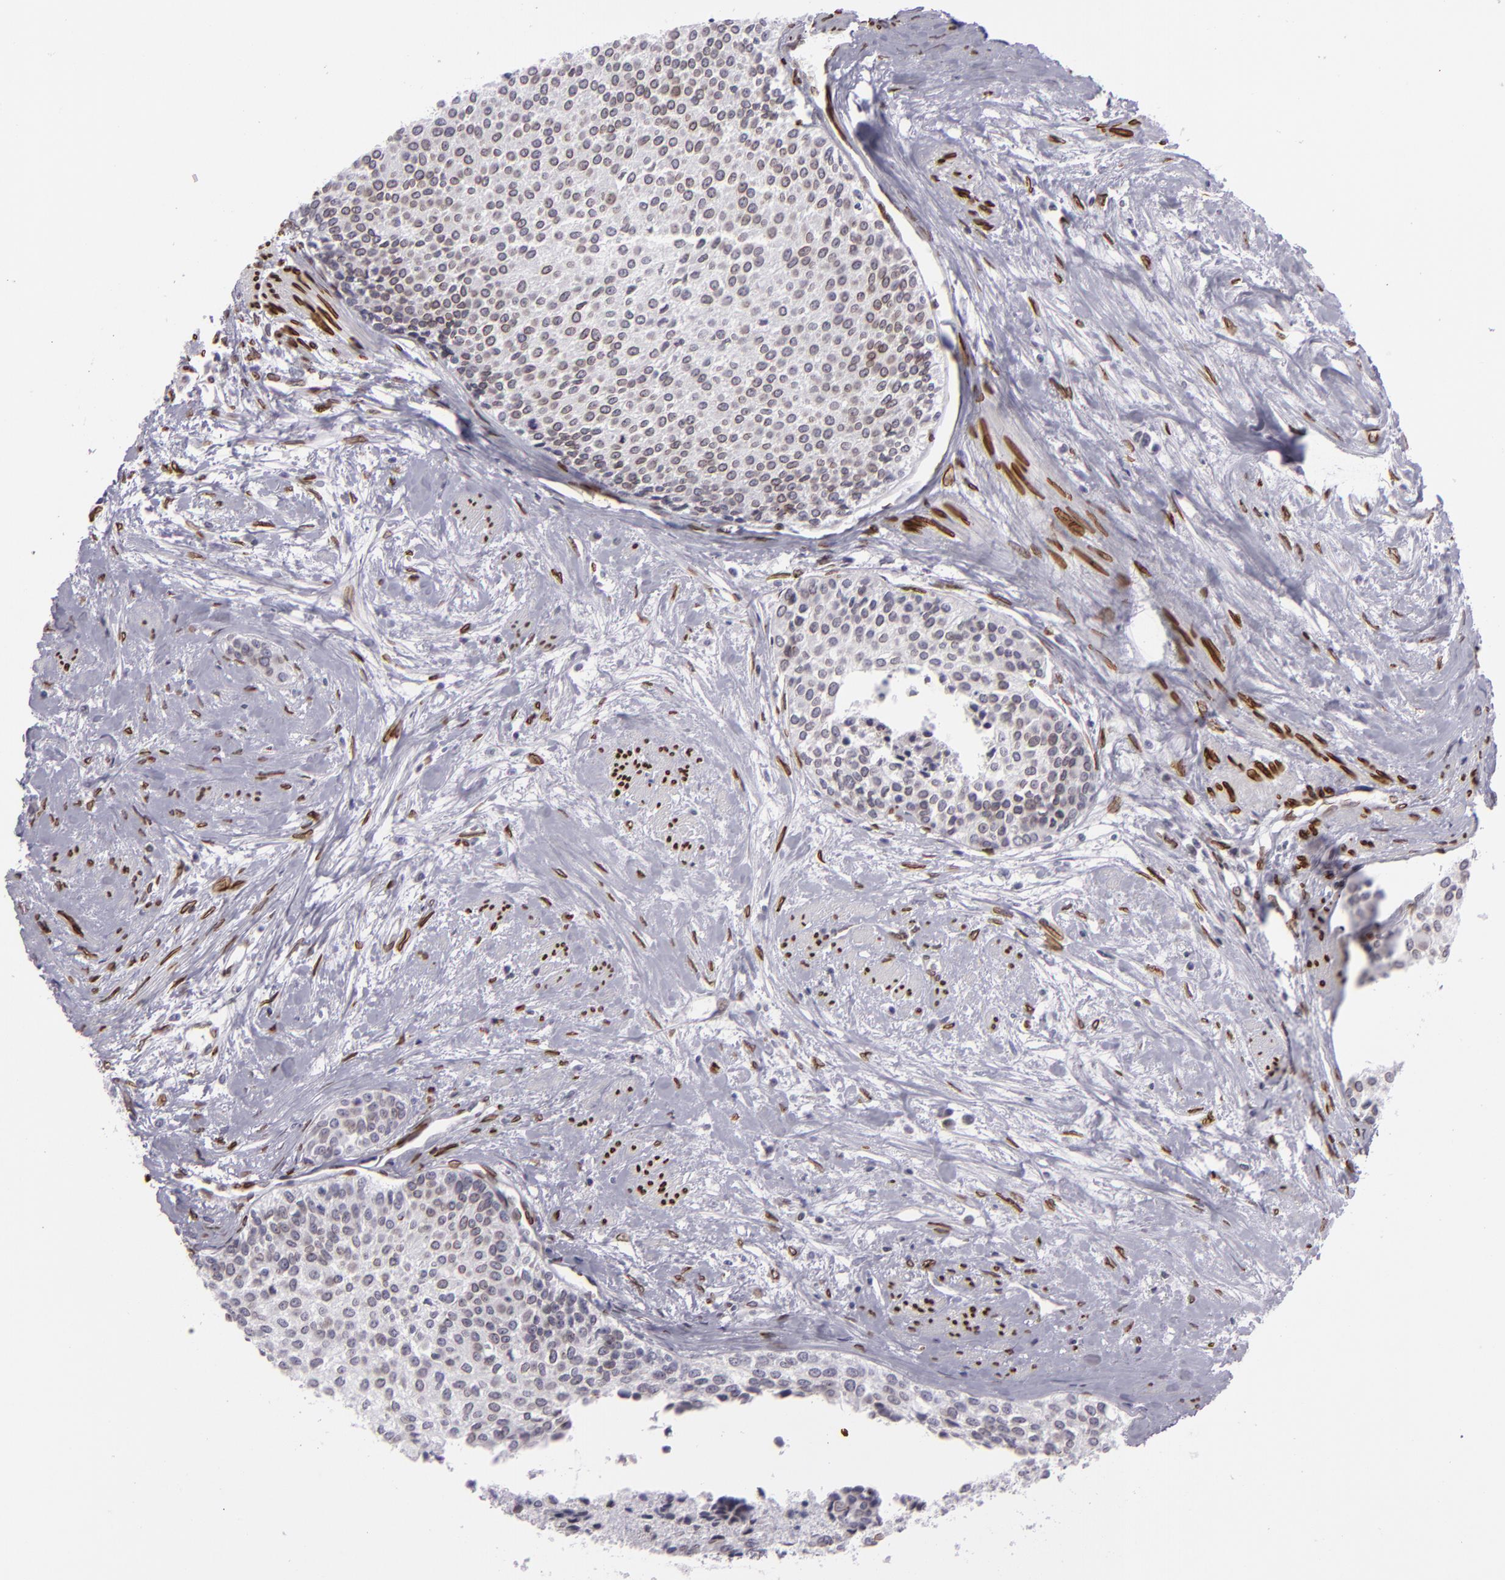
{"staining": {"intensity": "moderate", "quantity": ">75%", "location": "nuclear"}, "tissue": "urothelial cancer", "cell_type": "Tumor cells", "image_type": "cancer", "snomed": [{"axis": "morphology", "description": "Urothelial carcinoma, Low grade"}, {"axis": "topography", "description": "Urinary bladder"}], "caption": "A photomicrograph of urothelial cancer stained for a protein exhibits moderate nuclear brown staining in tumor cells.", "gene": "EMD", "patient": {"sex": "female", "age": 73}}